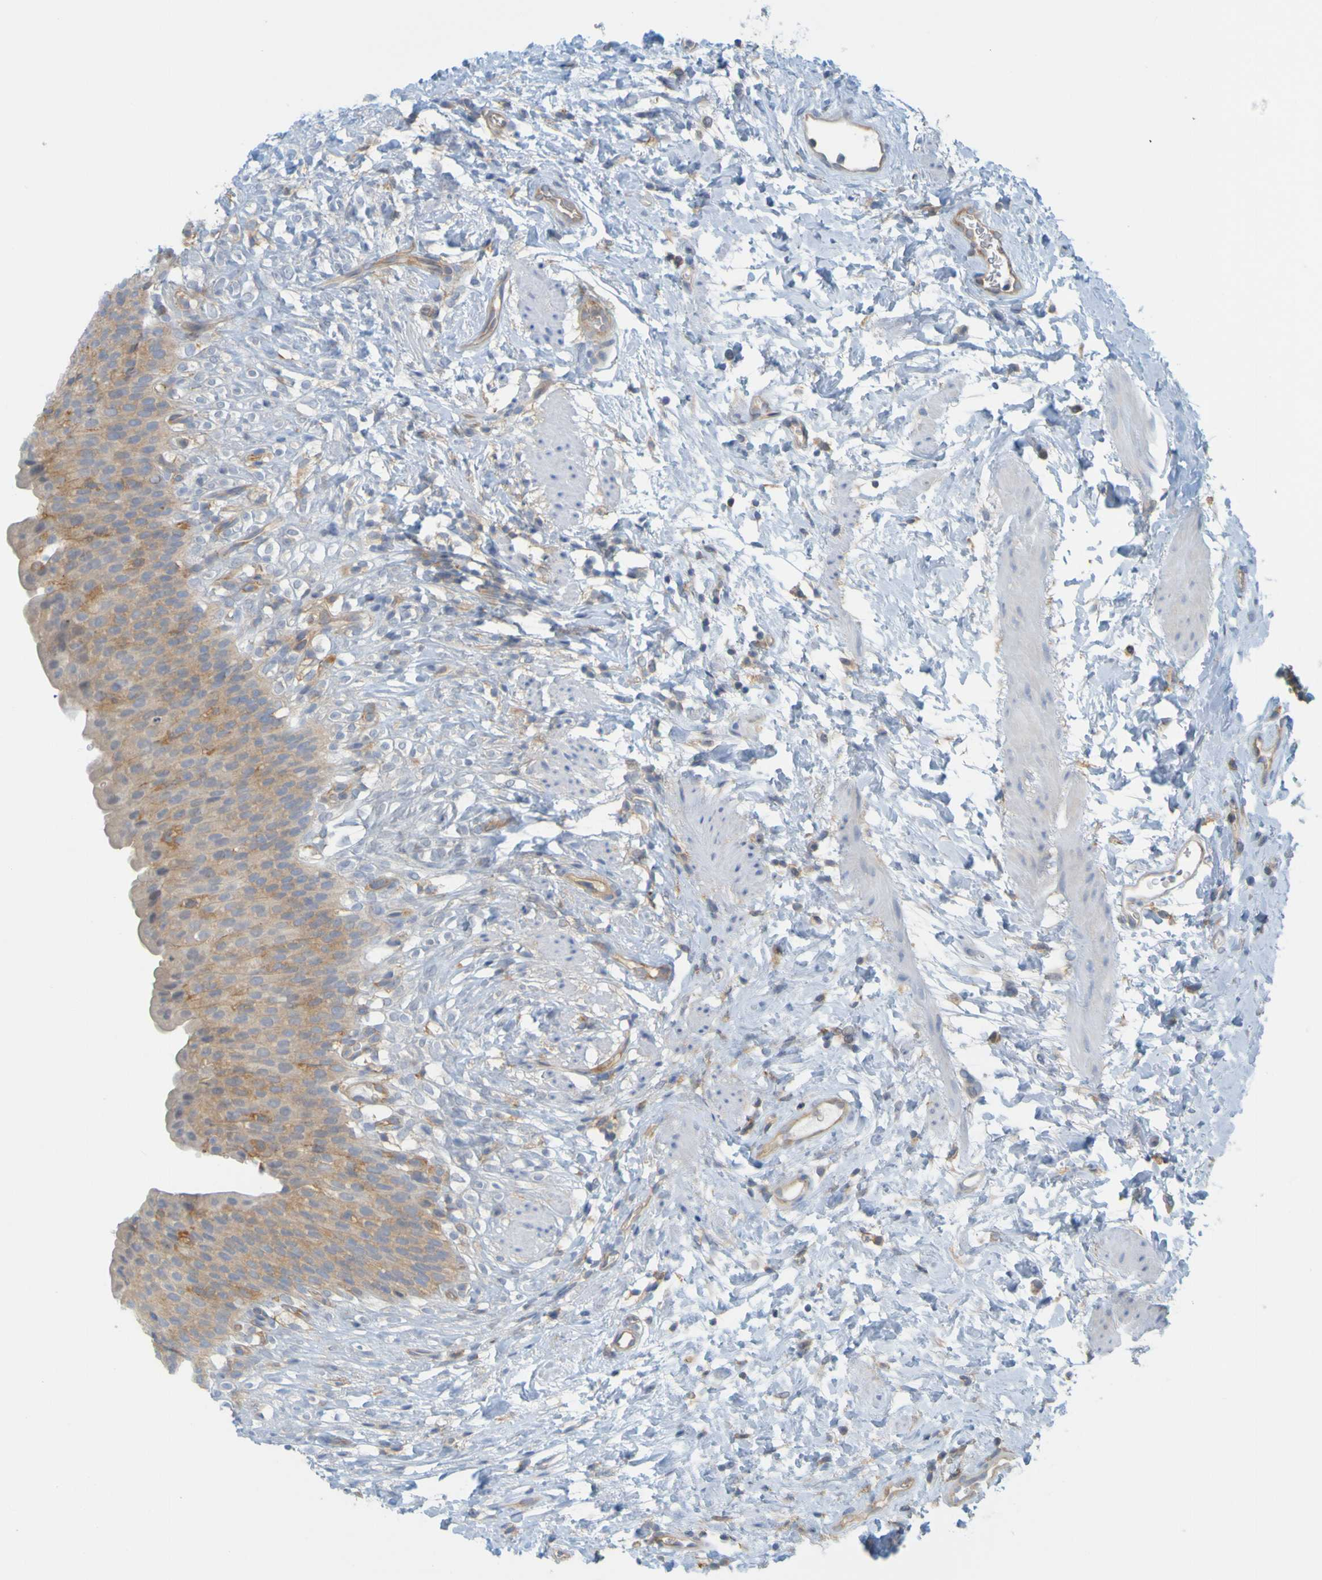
{"staining": {"intensity": "weak", "quantity": ">75%", "location": "cytoplasmic/membranous"}, "tissue": "urinary bladder", "cell_type": "Urothelial cells", "image_type": "normal", "snomed": [{"axis": "morphology", "description": "Normal tissue, NOS"}, {"axis": "topography", "description": "Urinary bladder"}], "caption": "IHC (DAB) staining of unremarkable human urinary bladder exhibits weak cytoplasmic/membranous protein expression in approximately >75% of urothelial cells. (DAB = brown stain, brightfield microscopy at high magnification).", "gene": "APPL1", "patient": {"sex": "female", "age": 79}}